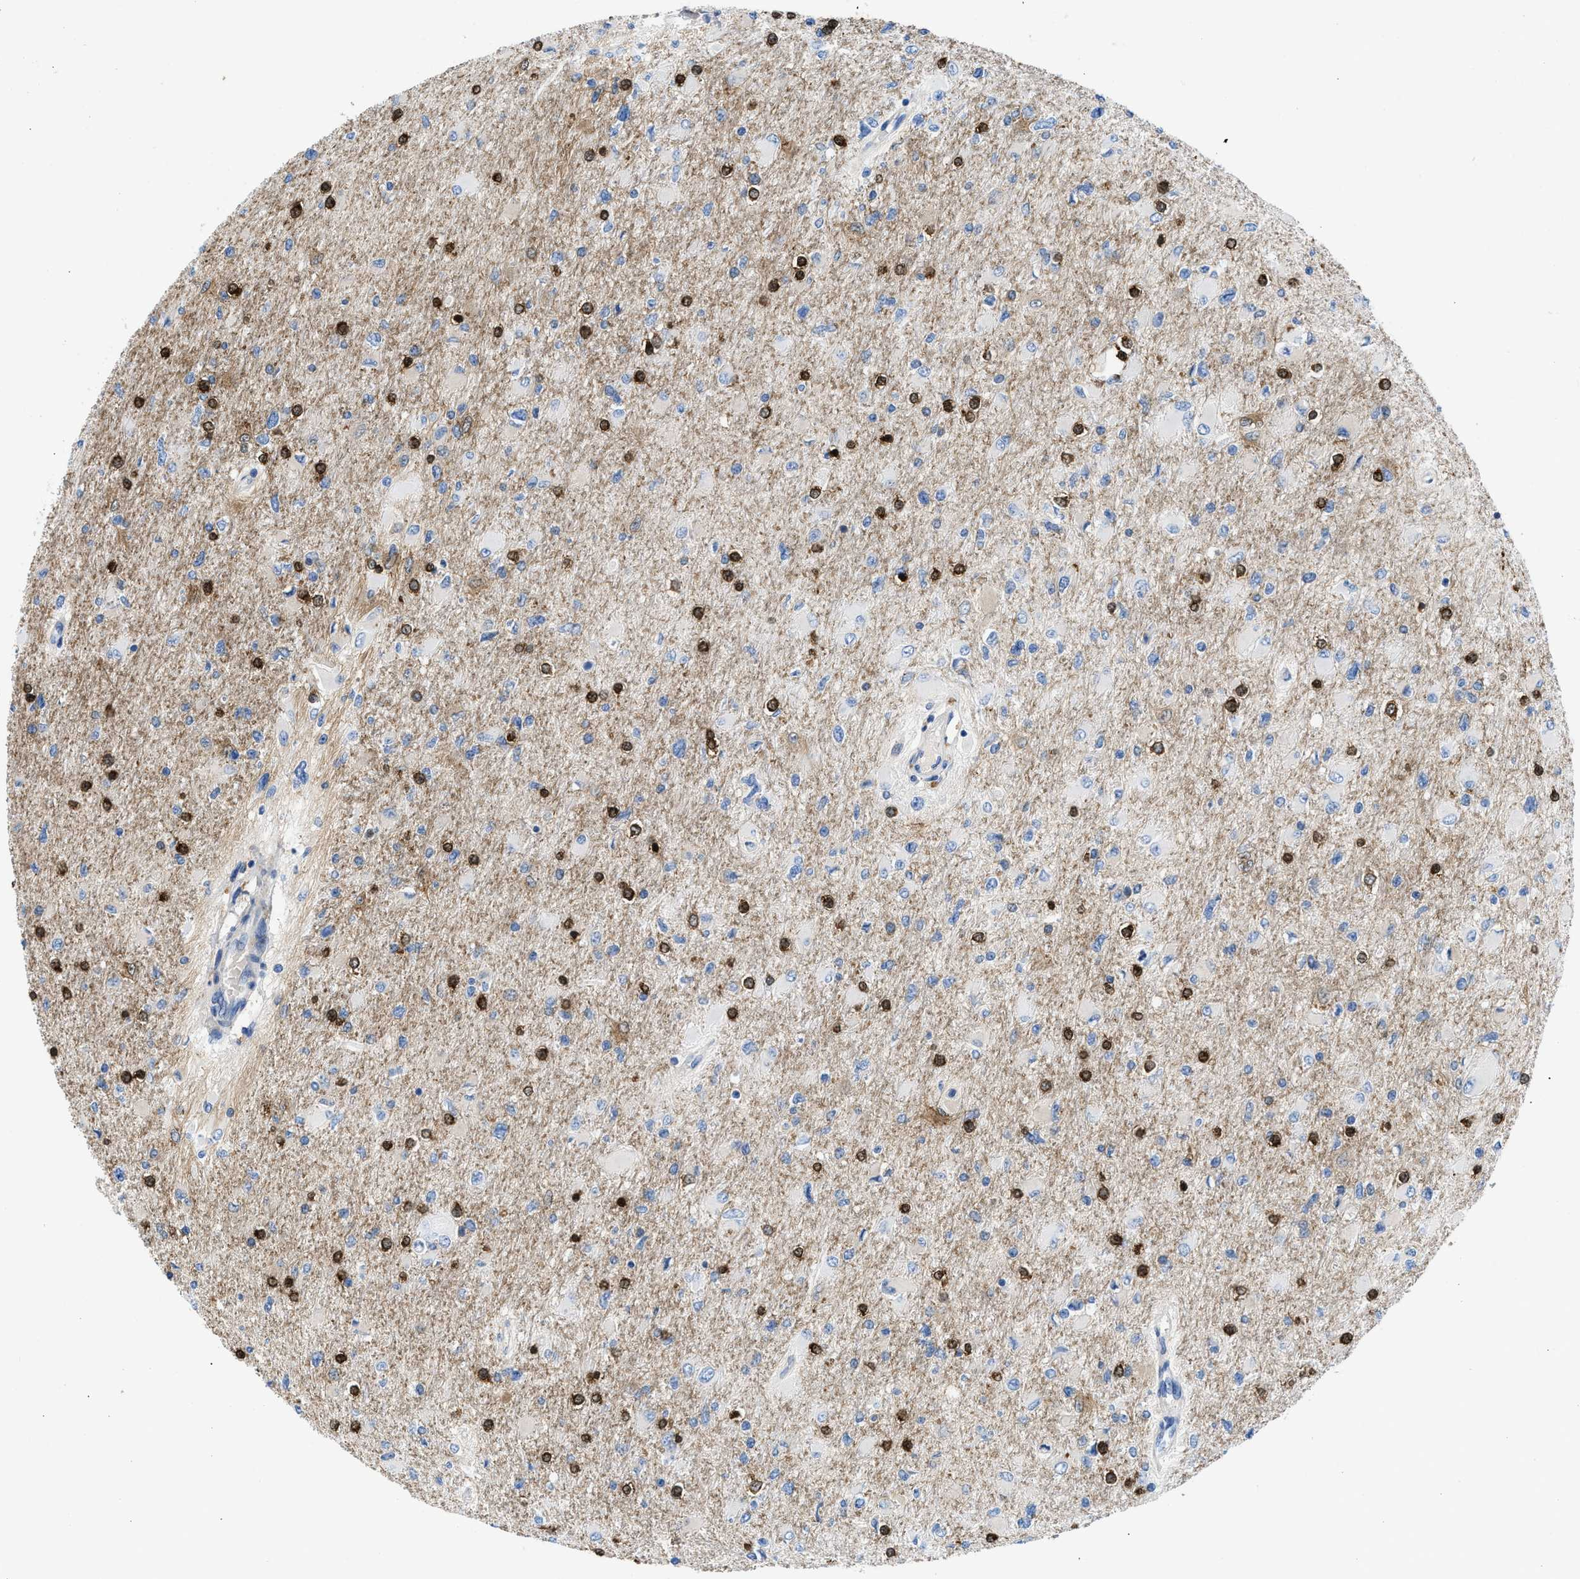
{"staining": {"intensity": "strong", "quantity": "25%-75%", "location": "nuclear"}, "tissue": "glioma", "cell_type": "Tumor cells", "image_type": "cancer", "snomed": [{"axis": "morphology", "description": "Glioma, malignant, High grade"}, {"axis": "topography", "description": "Cerebral cortex"}], "caption": "Glioma stained with DAB (3,3'-diaminobenzidine) immunohistochemistry (IHC) shows high levels of strong nuclear positivity in approximately 25%-75% of tumor cells.", "gene": "CBR1", "patient": {"sex": "female", "age": 36}}